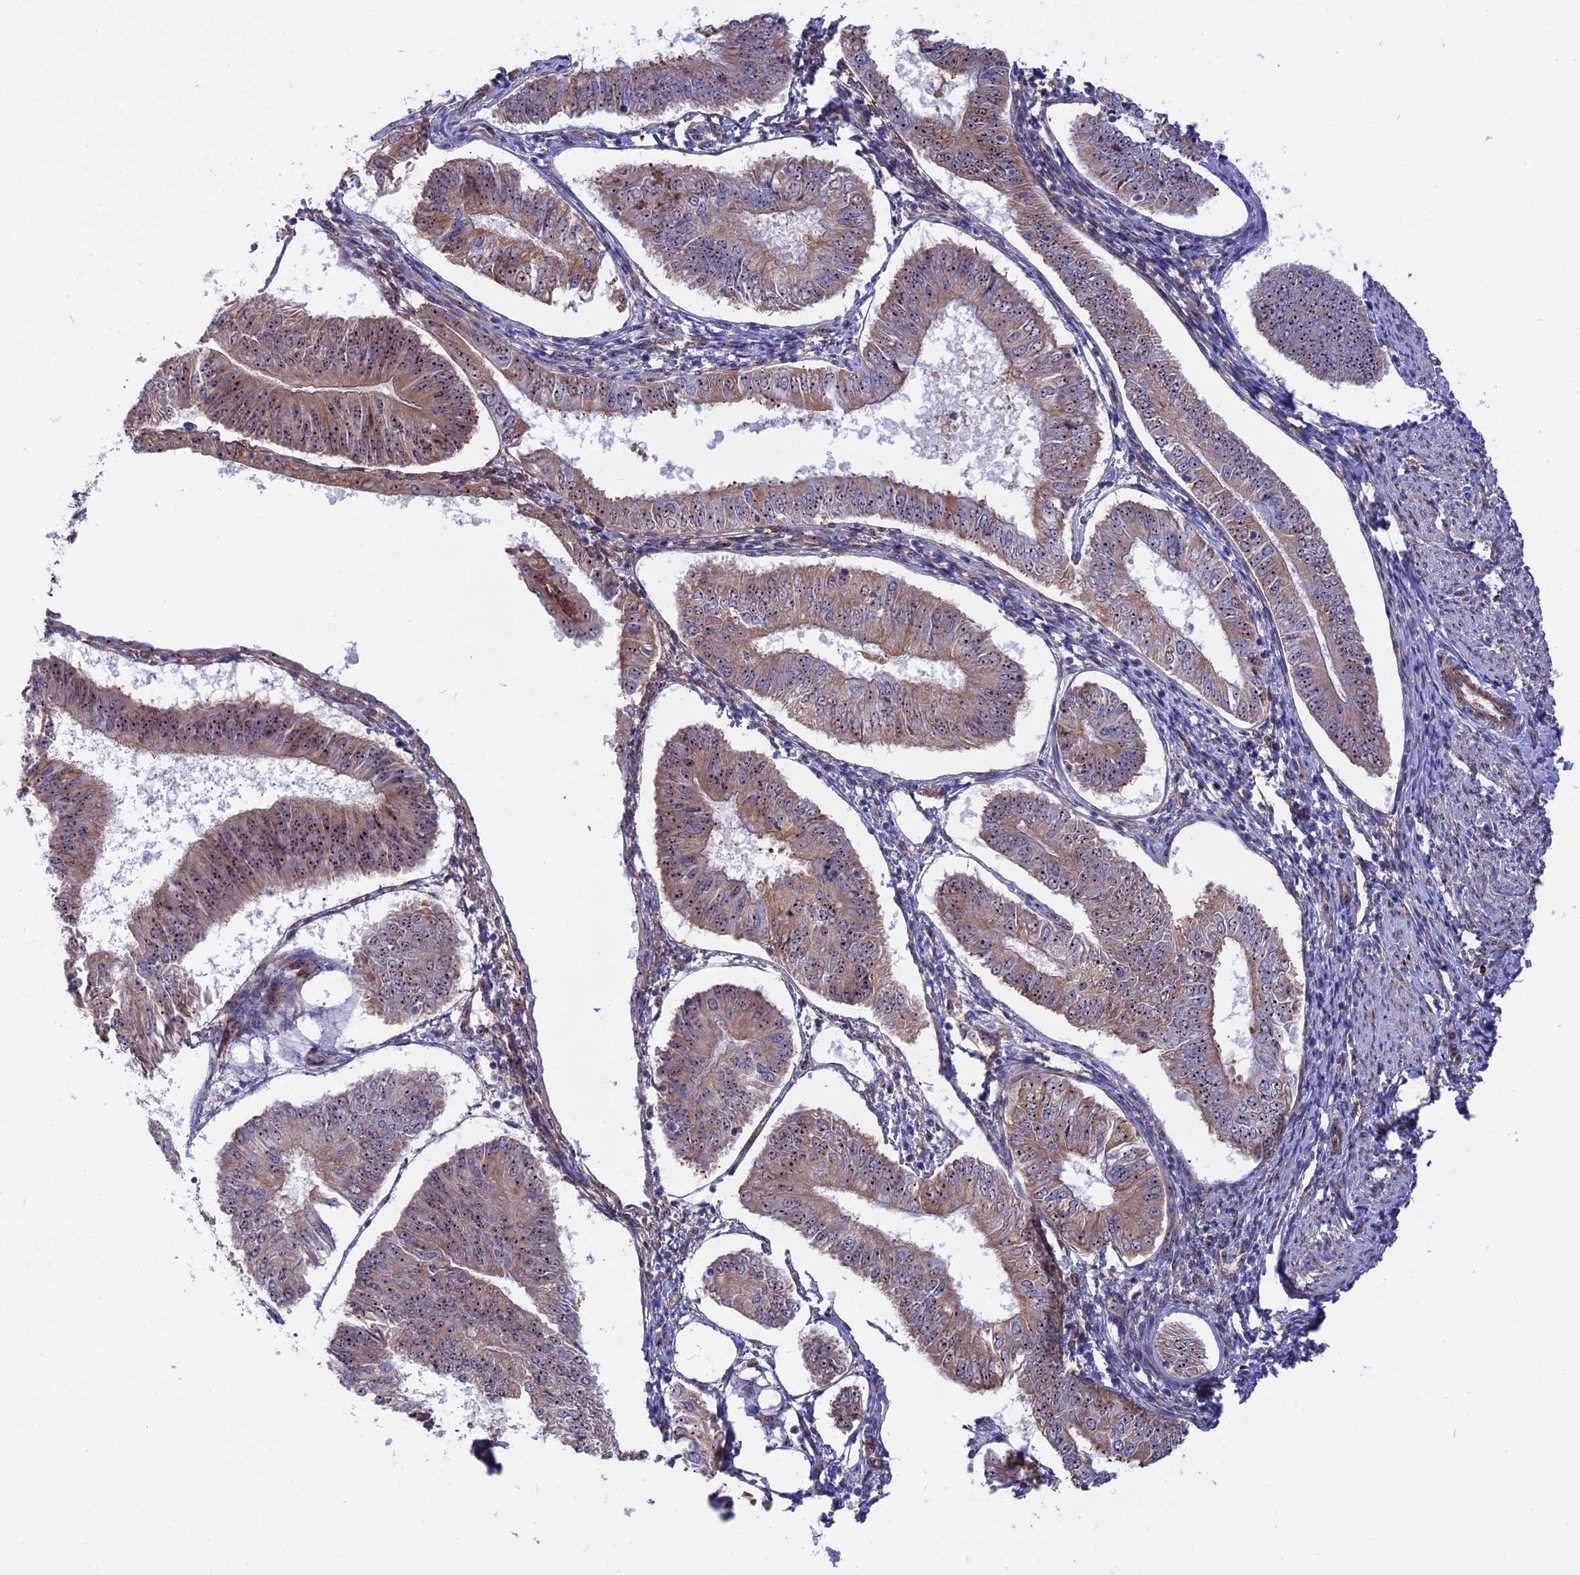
{"staining": {"intensity": "moderate", "quantity": "25%-75%", "location": "cytoplasmic/membranous,nuclear"}, "tissue": "endometrial cancer", "cell_type": "Tumor cells", "image_type": "cancer", "snomed": [{"axis": "morphology", "description": "Adenocarcinoma, NOS"}, {"axis": "topography", "description": "Endometrium"}], "caption": "DAB (3,3'-diaminobenzidine) immunohistochemical staining of endometrial adenocarcinoma demonstrates moderate cytoplasmic/membranous and nuclear protein expression in about 25%-75% of tumor cells. The staining was performed using DAB to visualize the protein expression in brown, while the nuclei were stained in blue with hematoxylin (Magnification: 20x).", "gene": "DBNDD1", "patient": {"sex": "female", "age": 58}}